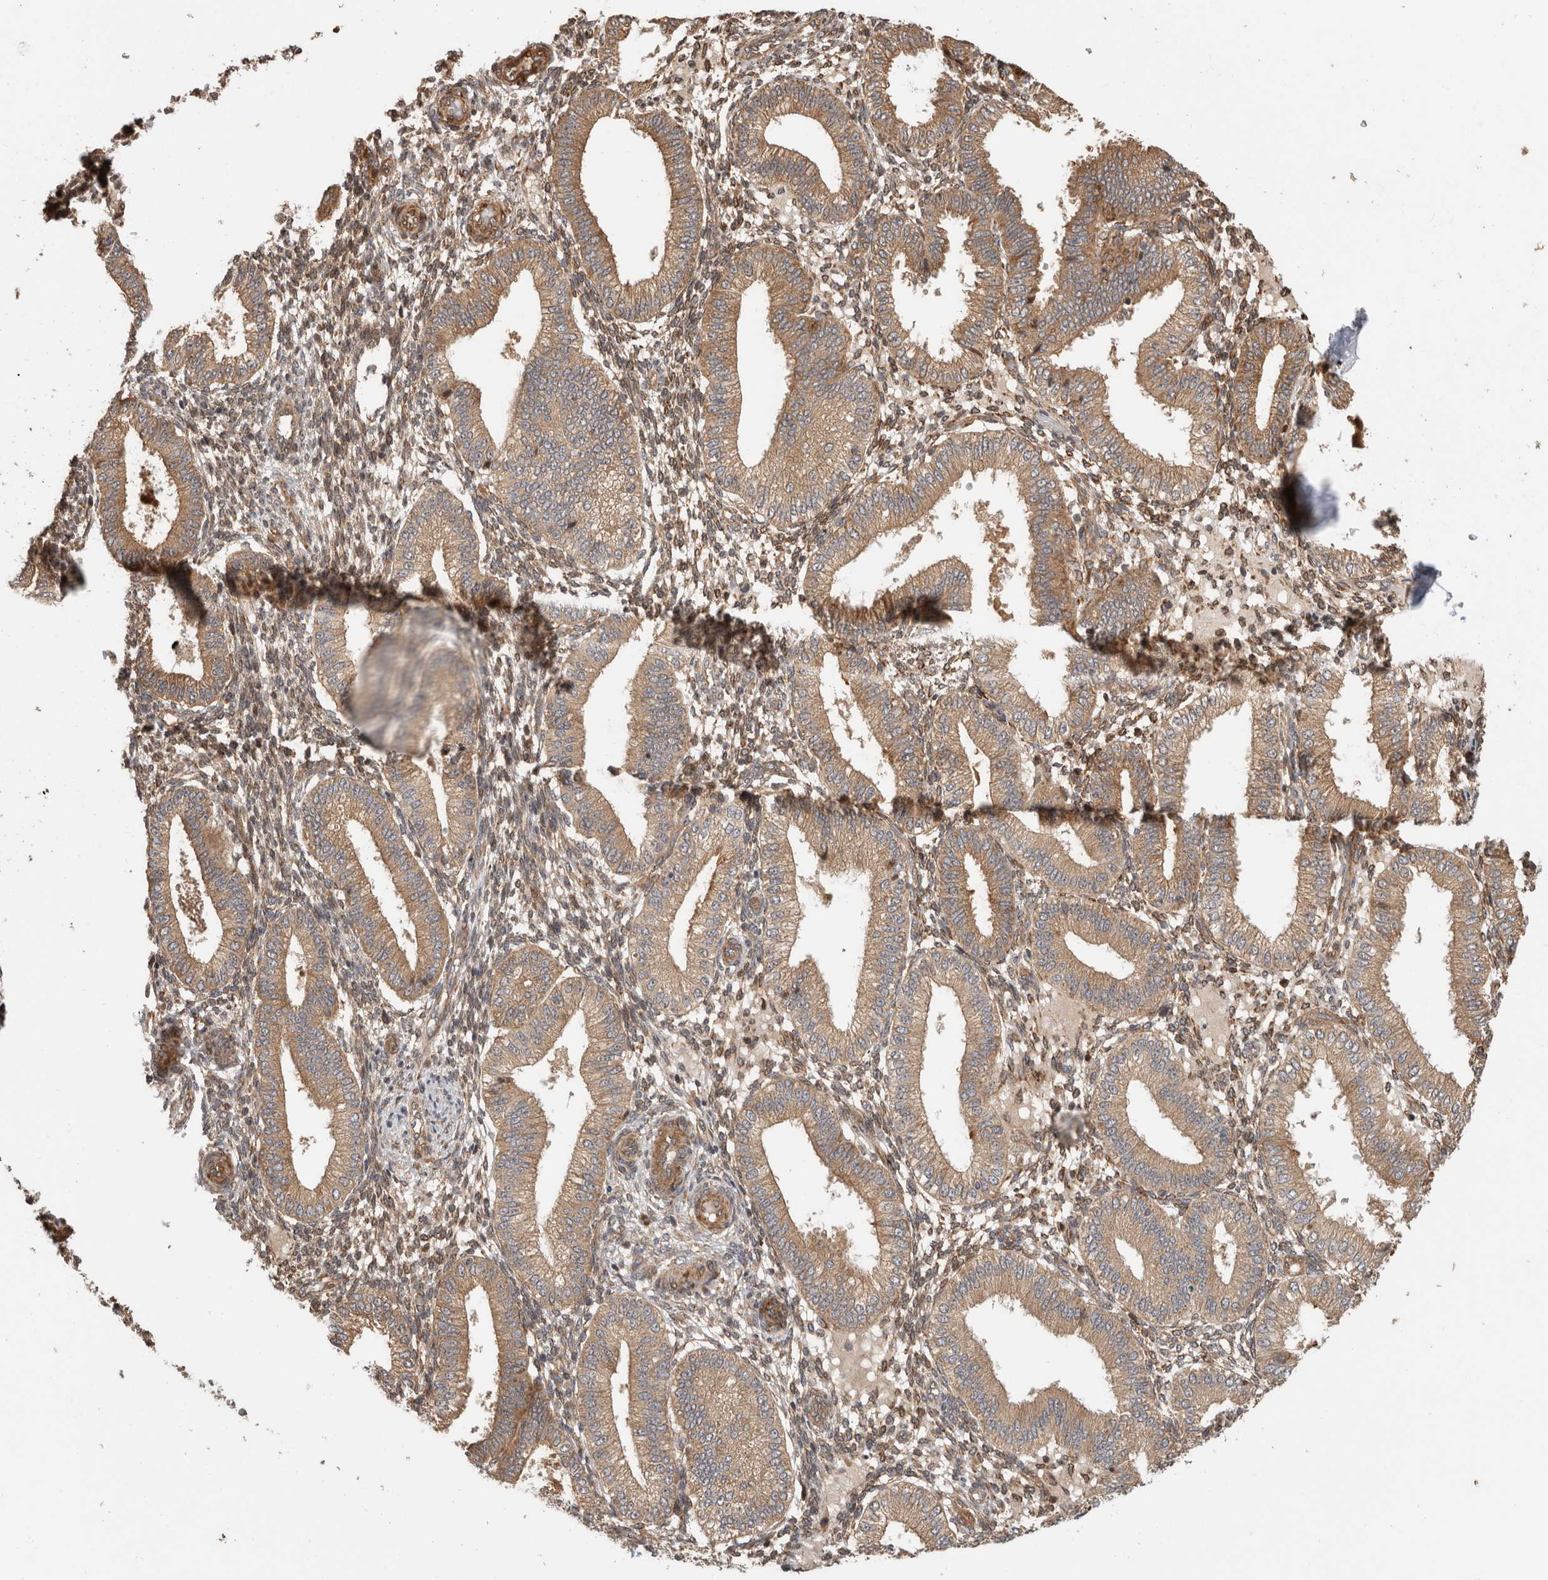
{"staining": {"intensity": "moderate", "quantity": ">75%", "location": "cytoplasmic/membranous"}, "tissue": "endometrium", "cell_type": "Cells in endometrial stroma", "image_type": "normal", "snomed": [{"axis": "morphology", "description": "Normal tissue, NOS"}, {"axis": "topography", "description": "Endometrium"}], "caption": "Cells in endometrial stroma reveal moderate cytoplasmic/membranous staining in about >75% of cells in unremarkable endometrium.", "gene": "PCDHB15", "patient": {"sex": "female", "age": 39}}